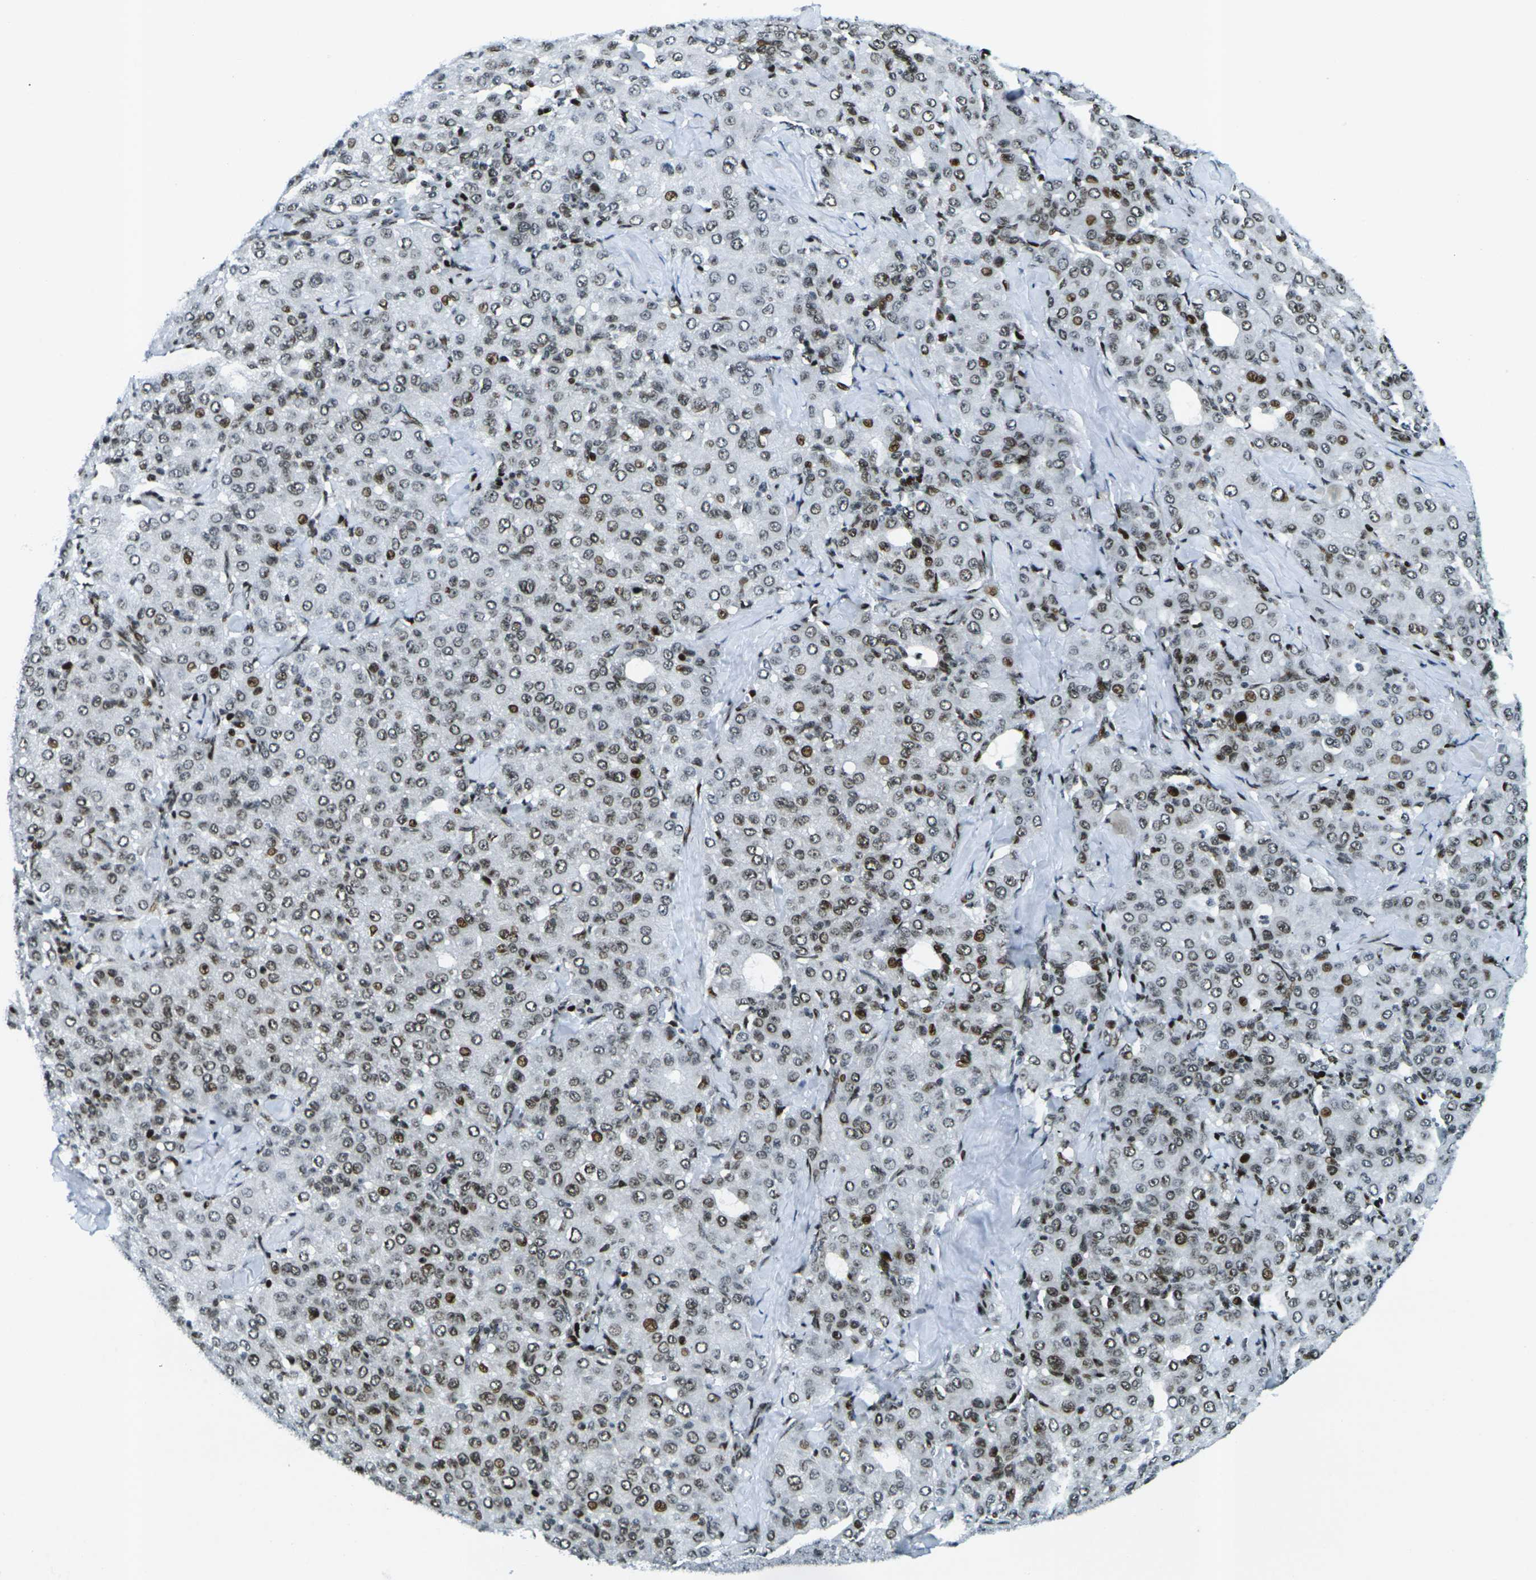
{"staining": {"intensity": "moderate", "quantity": ">75%", "location": "nuclear"}, "tissue": "liver cancer", "cell_type": "Tumor cells", "image_type": "cancer", "snomed": [{"axis": "morphology", "description": "Carcinoma, Hepatocellular, NOS"}, {"axis": "topography", "description": "Liver"}], "caption": "Hepatocellular carcinoma (liver) was stained to show a protein in brown. There is medium levels of moderate nuclear expression in approximately >75% of tumor cells.", "gene": "H3-3A", "patient": {"sex": "male", "age": 65}}